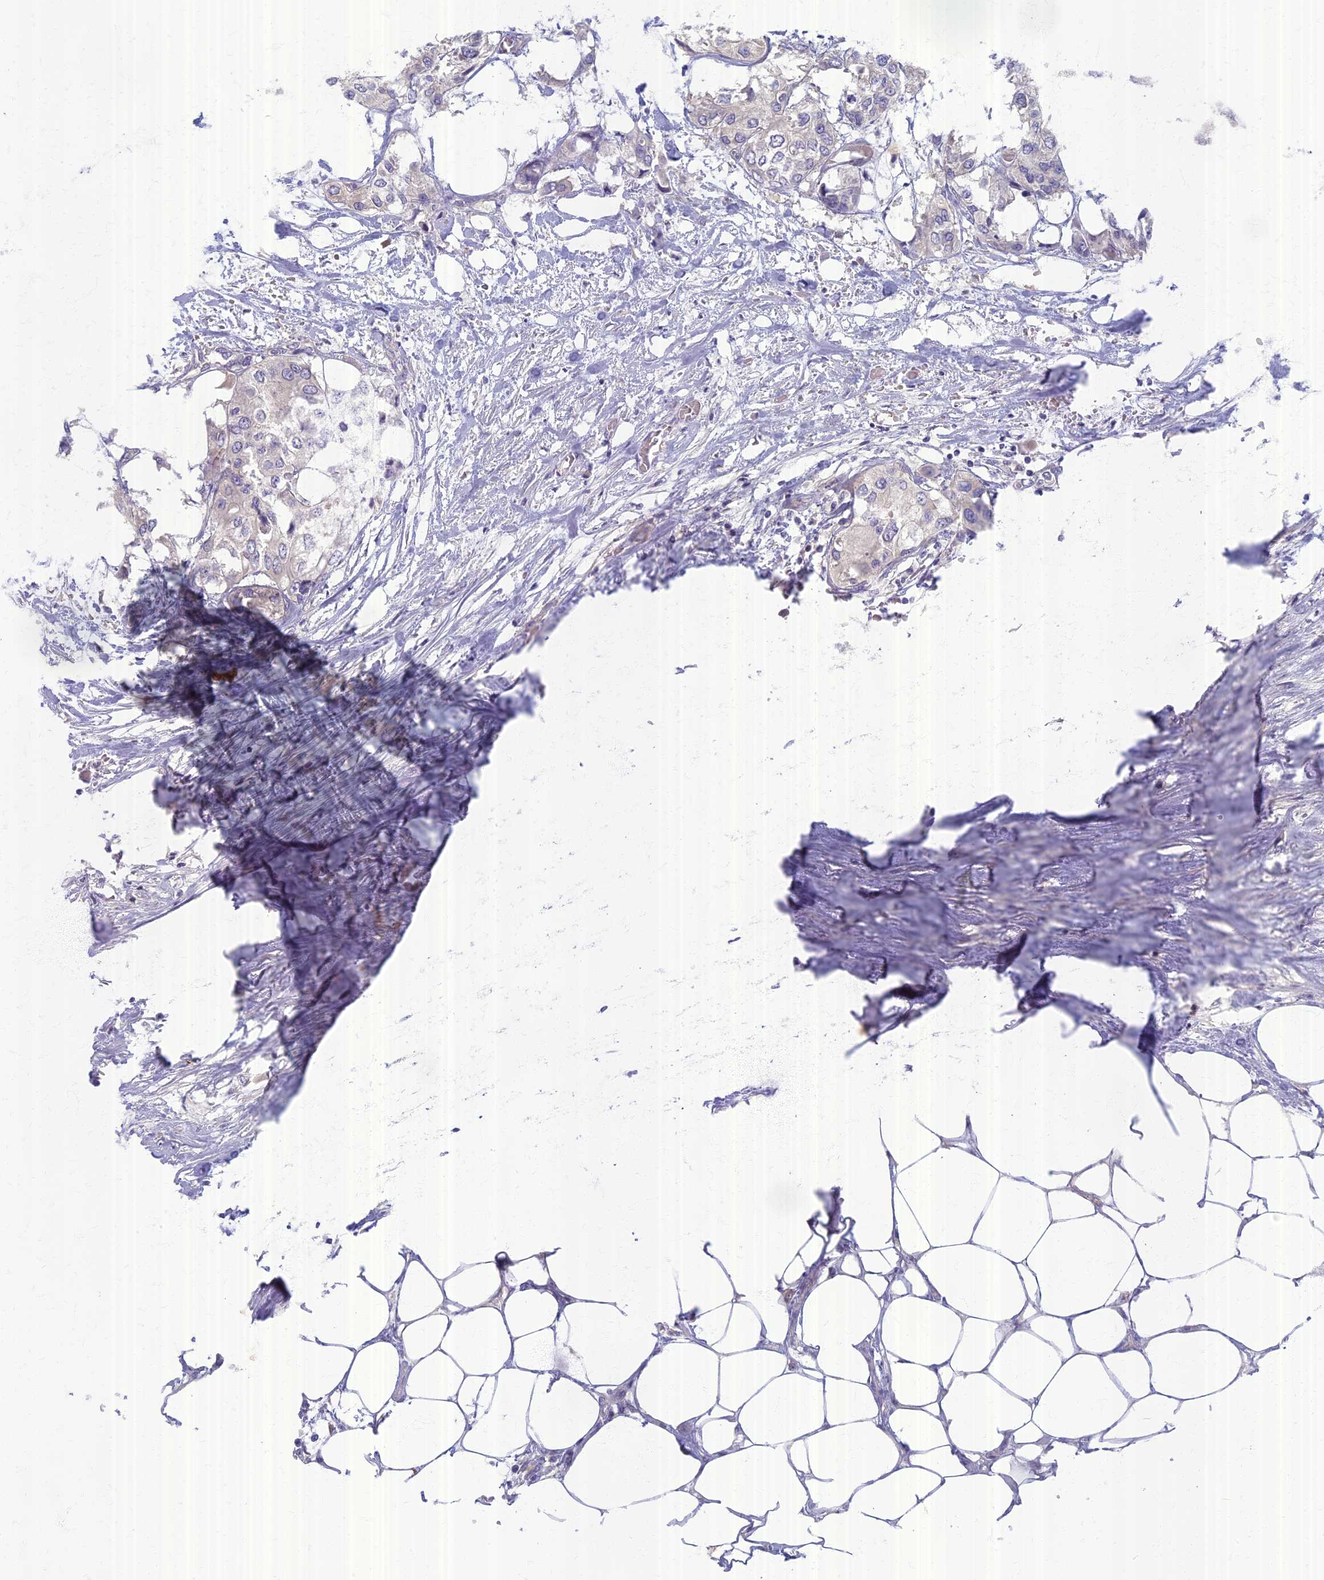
{"staining": {"intensity": "weak", "quantity": "<25%", "location": "cytoplasmic/membranous"}, "tissue": "urothelial cancer", "cell_type": "Tumor cells", "image_type": "cancer", "snomed": [{"axis": "morphology", "description": "Urothelial carcinoma, High grade"}, {"axis": "topography", "description": "Urinary bladder"}], "caption": "DAB immunohistochemical staining of human urothelial carcinoma (high-grade) shows no significant positivity in tumor cells.", "gene": "AP4E1", "patient": {"sex": "male", "age": 64}}